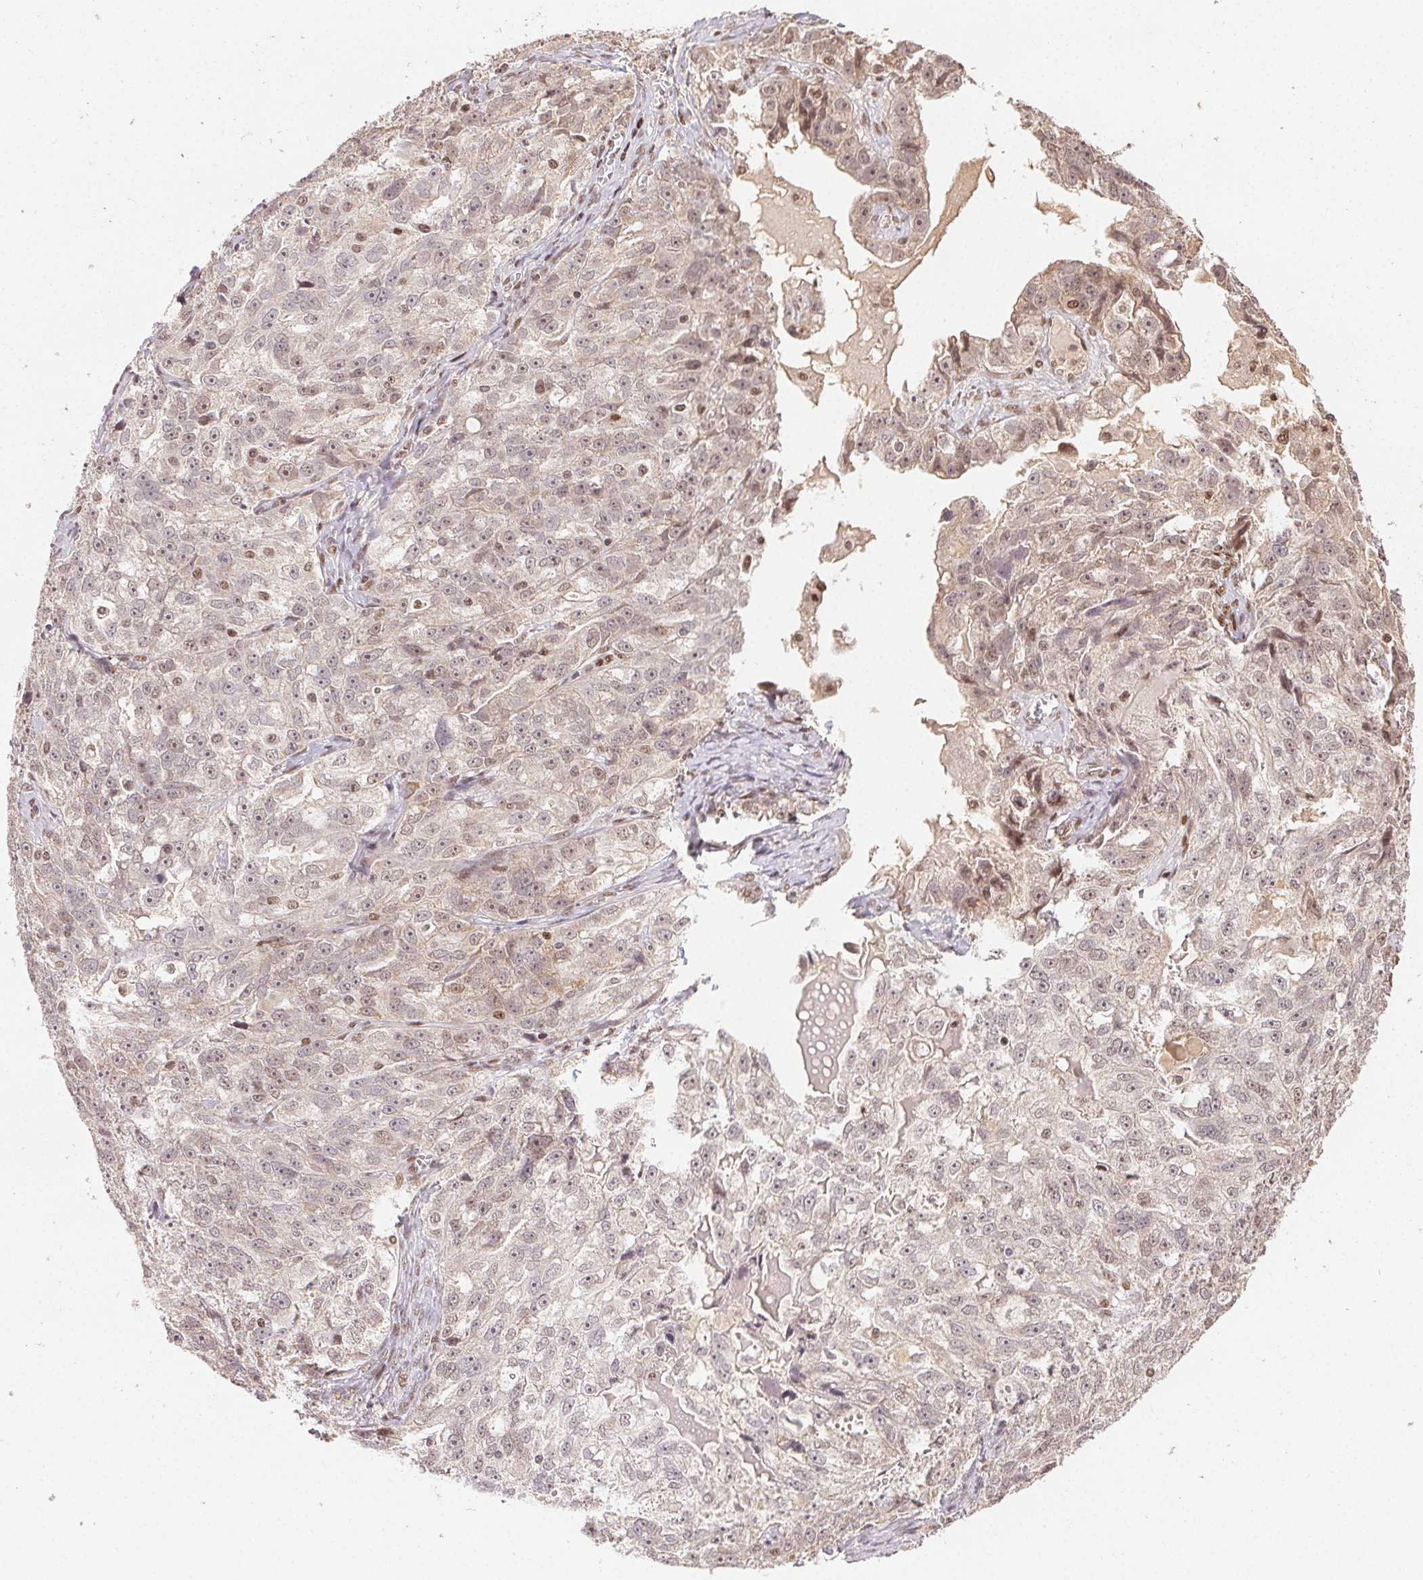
{"staining": {"intensity": "weak", "quantity": "<25%", "location": "nuclear"}, "tissue": "ovarian cancer", "cell_type": "Tumor cells", "image_type": "cancer", "snomed": [{"axis": "morphology", "description": "Cystadenocarcinoma, serous, NOS"}, {"axis": "topography", "description": "Ovary"}], "caption": "IHC of human serous cystadenocarcinoma (ovarian) reveals no staining in tumor cells.", "gene": "MAPKAPK2", "patient": {"sex": "female", "age": 51}}